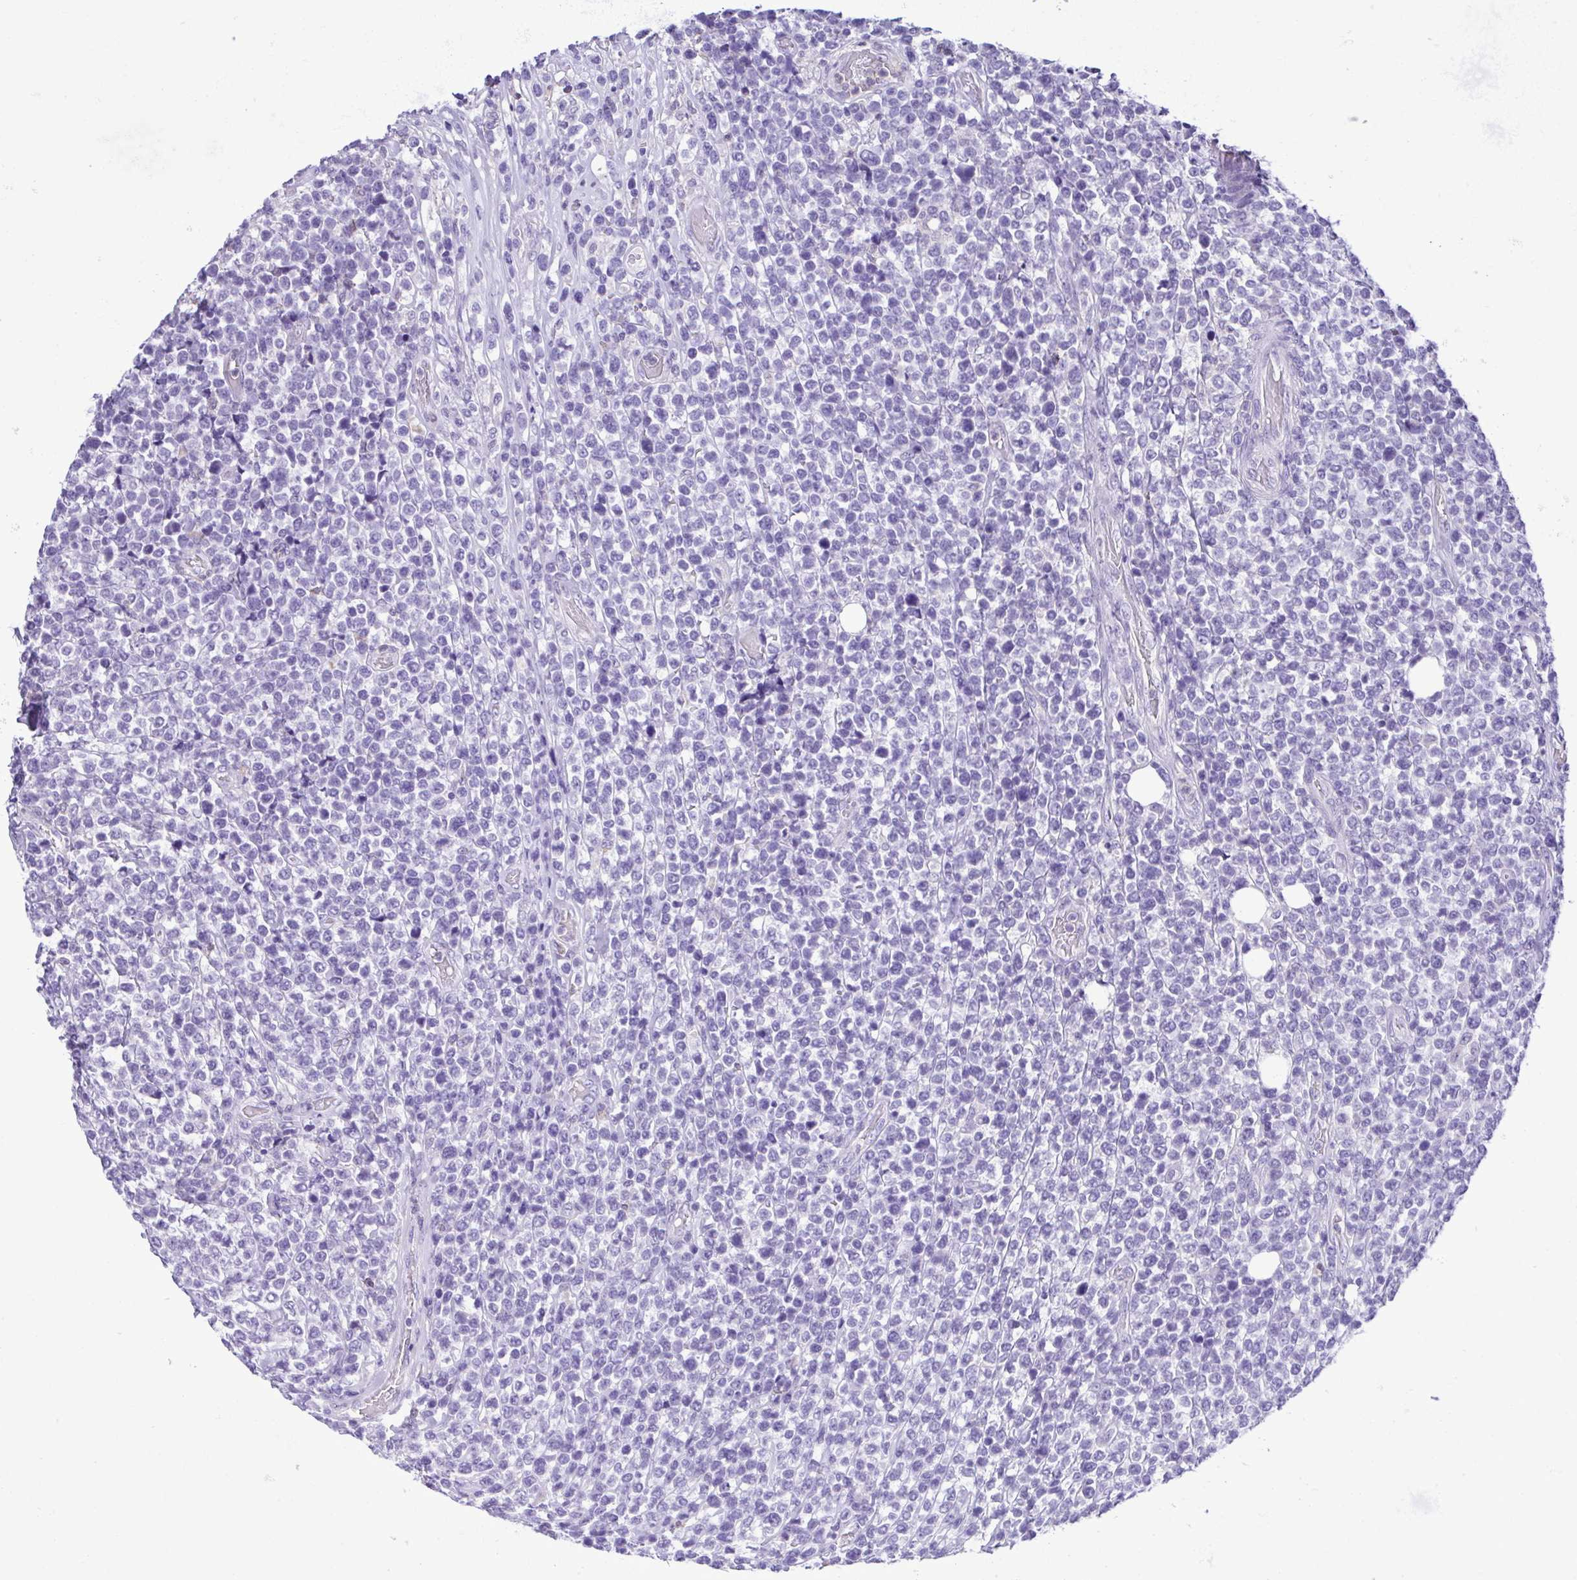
{"staining": {"intensity": "negative", "quantity": "none", "location": "none"}, "tissue": "lymphoma", "cell_type": "Tumor cells", "image_type": "cancer", "snomed": [{"axis": "morphology", "description": "Malignant lymphoma, non-Hodgkin's type, High grade"}, {"axis": "topography", "description": "Soft tissue"}], "caption": "Lymphoma was stained to show a protein in brown. There is no significant positivity in tumor cells.", "gene": "CBY2", "patient": {"sex": "female", "age": 56}}